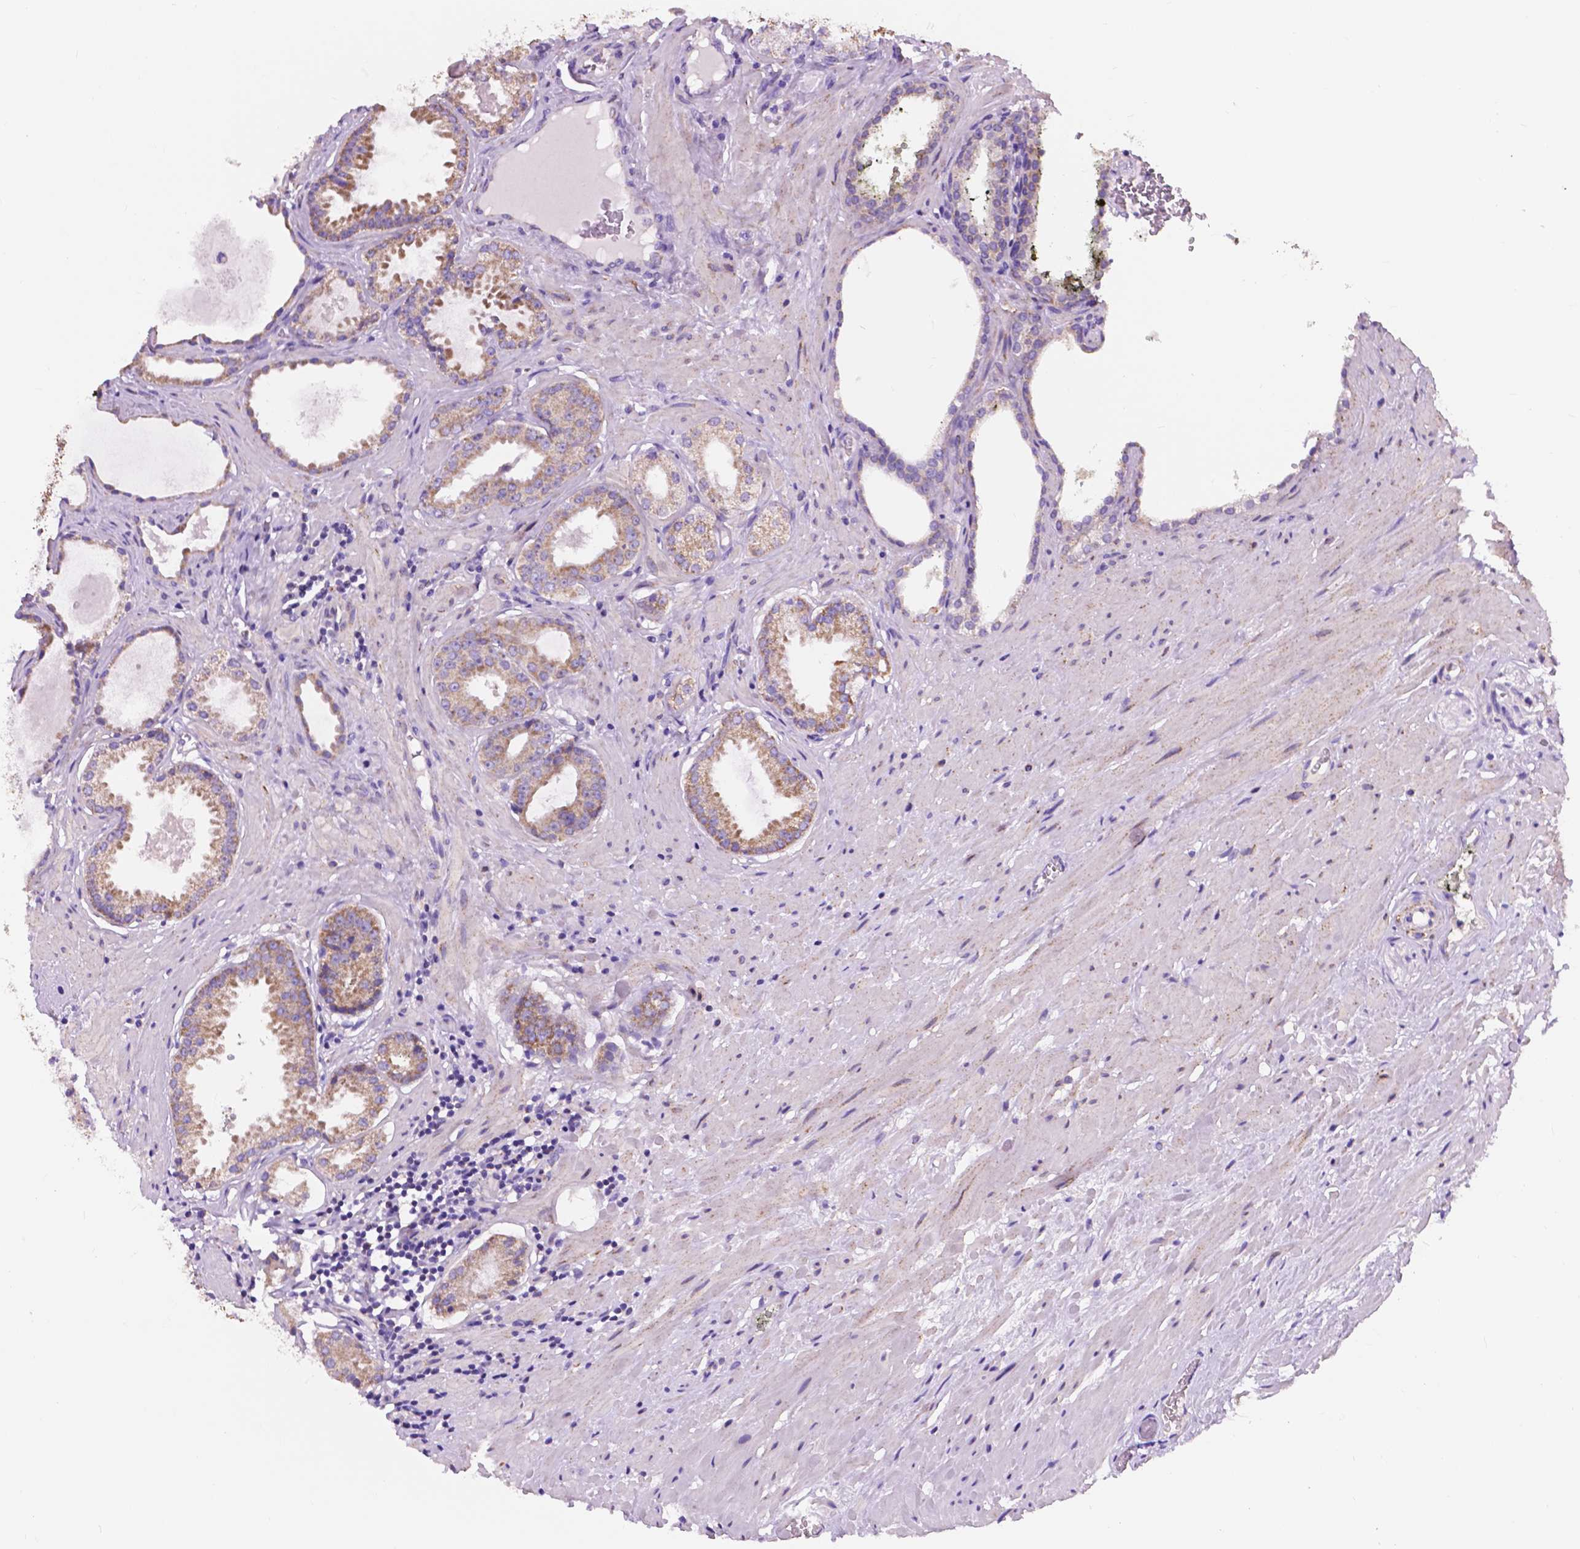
{"staining": {"intensity": "moderate", "quantity": "25%-75%", "location": "cytoplasmic/membranous"}, "tissue": "prostate cancer", "cell_type": "Tumor cells", "image_type": "cancer", "snomed": [{"axis": "morphology", "description": "Adenocarcinoma, NOS"}, {"axis": "morphology", "description": "Adenocarcinoma, Low grade"}, {"axis": "topography", "description": "Prostate"}], "caption": "DAB immunohistochemical staining of adenocarcinoma (low-grade) (prostate) reveals moderate cytoplasmic/membranous protein staining in approximately 25%-75% of tumor cells.", "gene": "TRPV5", "patient": {"sex": "male", "age": 64}}